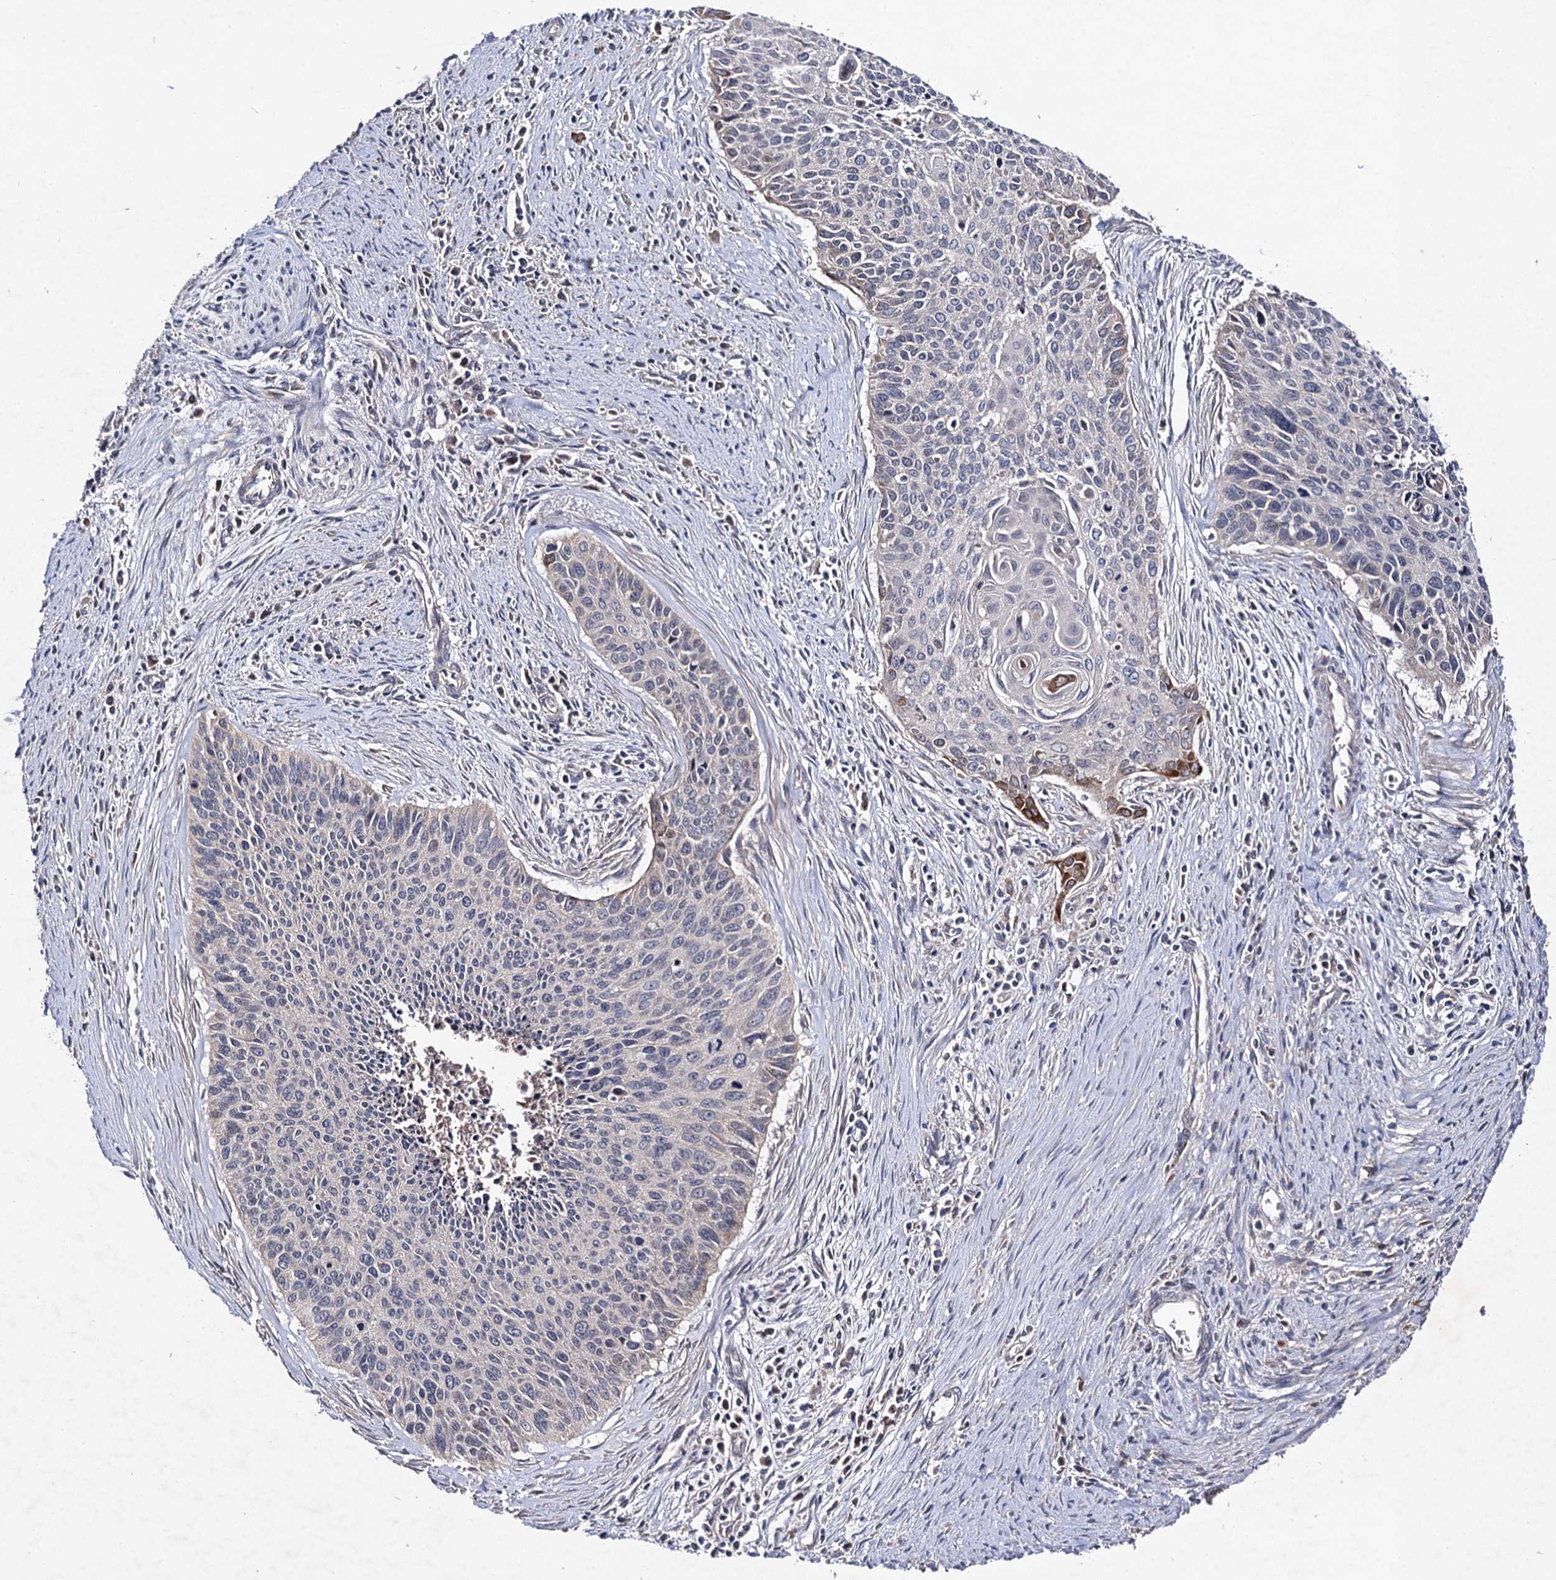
{"staining": {"intensity": "negative", "quantity": "none", "location": "none"}, "tissue": "cervical cancer", "cell_type": "Tumor cells", "image_type": "cancer", "snomed": [{"axis": "morphology", "description": "Squamous cell carcinoma, NOS"}, {"axis": "topography", "description": "Cervix"}], "caption": "An image of cervical cancer stained for a protein displays no brown staining in tumor cells.", "gene": "VPS37D", "patient": {"sex": "female", "age": 55}}